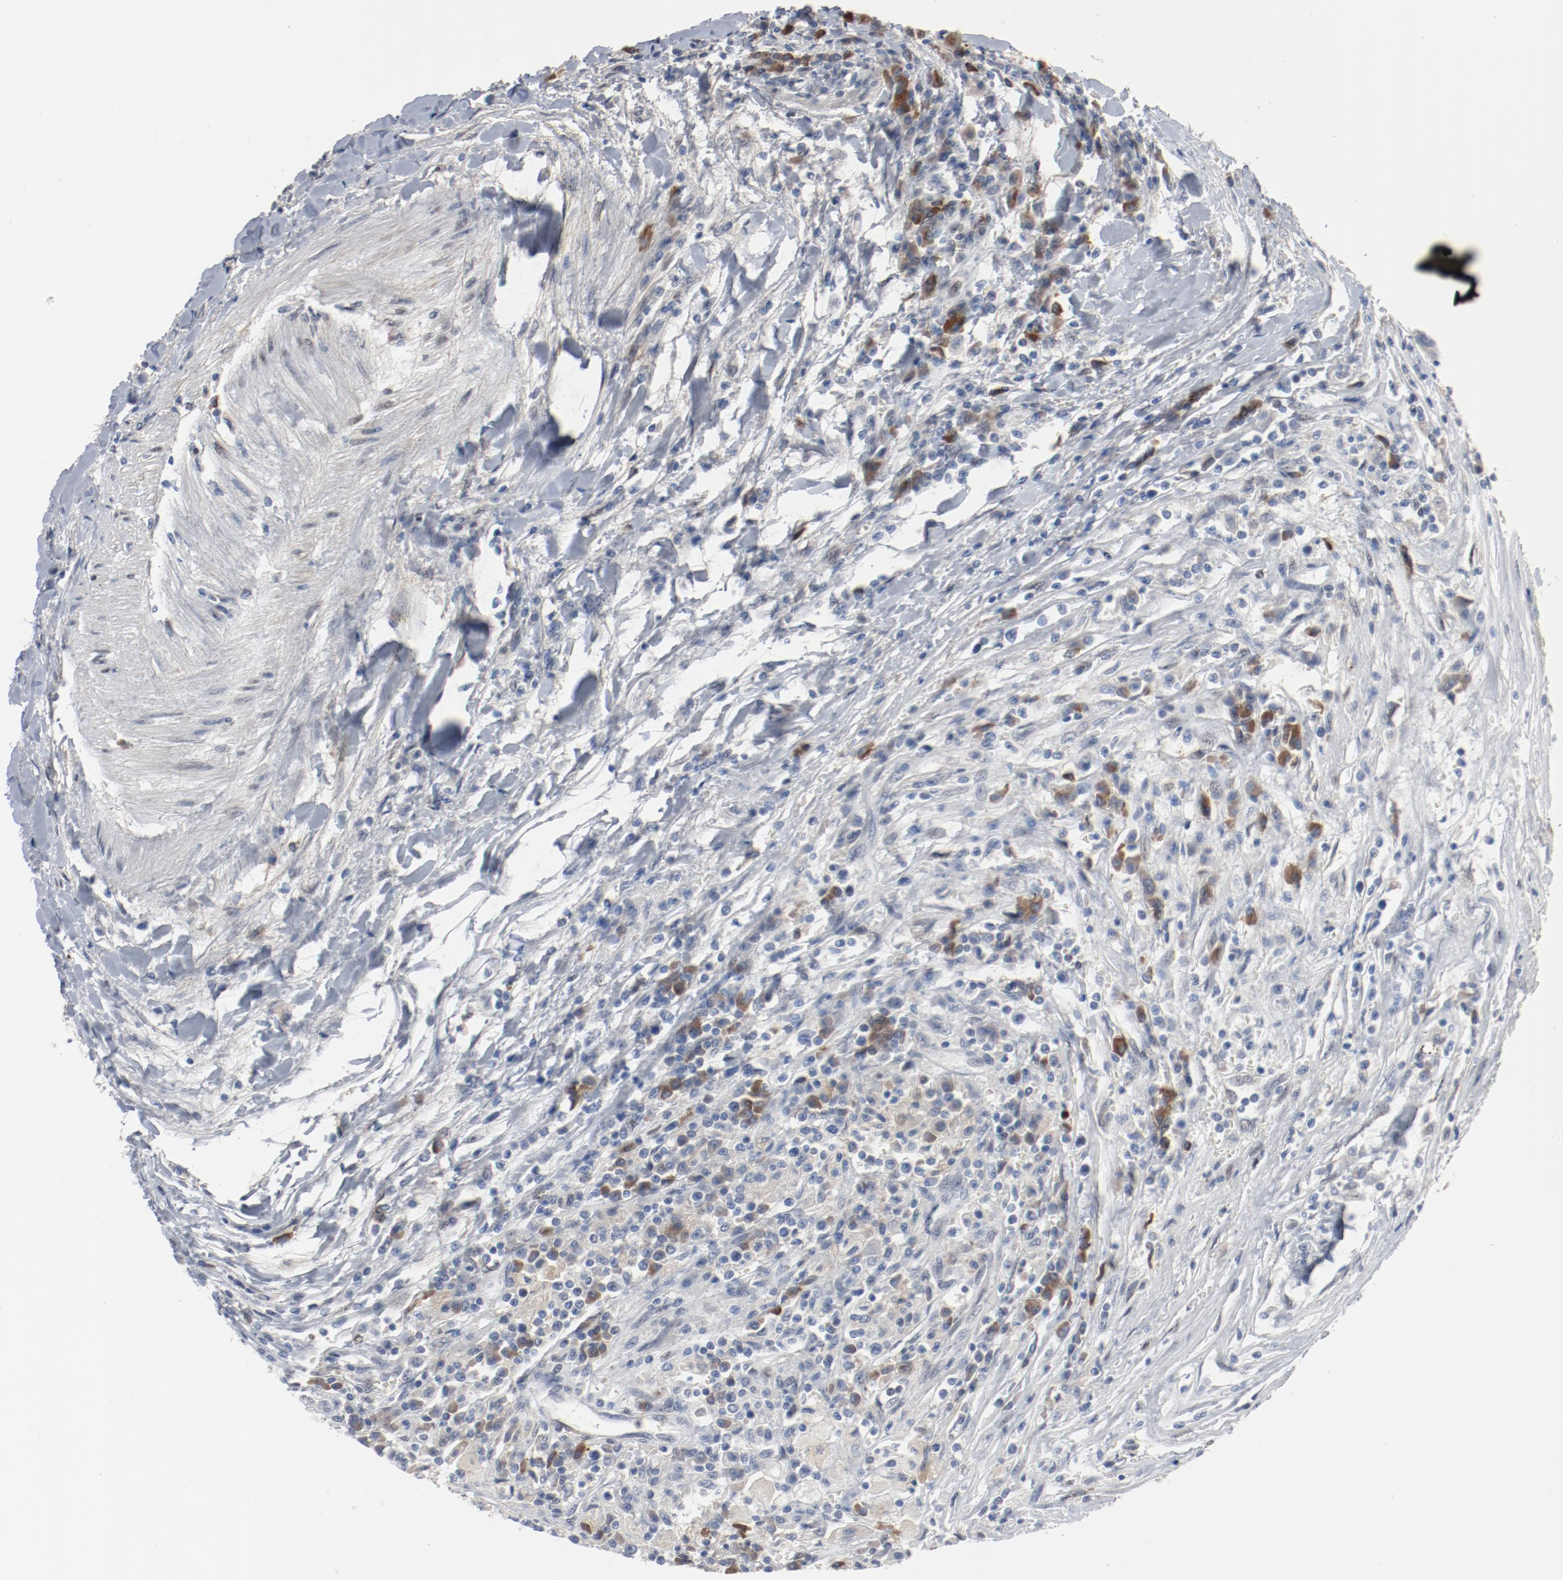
{"staining": {"intensity": "negative", "quantity": "none", "location": "none"}, "tissue": "renal cancer", "cell_type": "Tumor cells", "image_type": "cancer", "snomed": [{"axis": "morphology", "description": "Normal tissue, NOS"}, {"axis": "morphology", "description": "Adenocarcinoma, NOS"}, {"axis": "topography", "description": "Kidney"}], "caption": "An immunohistochemistry photomicrograph of renal cancer (adenocarcinoma) is shown. There is no staining in tumor cells of renal cancer (adenocarcinoma). The staining was performed using DAB (3,3'-diaminobenzidine) to visualize the protein expression in brown, while the nuclei were stained in blue with hematoxylin (Magnification: 20x).", "gene": "FOXP1", "patient": {"sex": "male", "age": 71}}